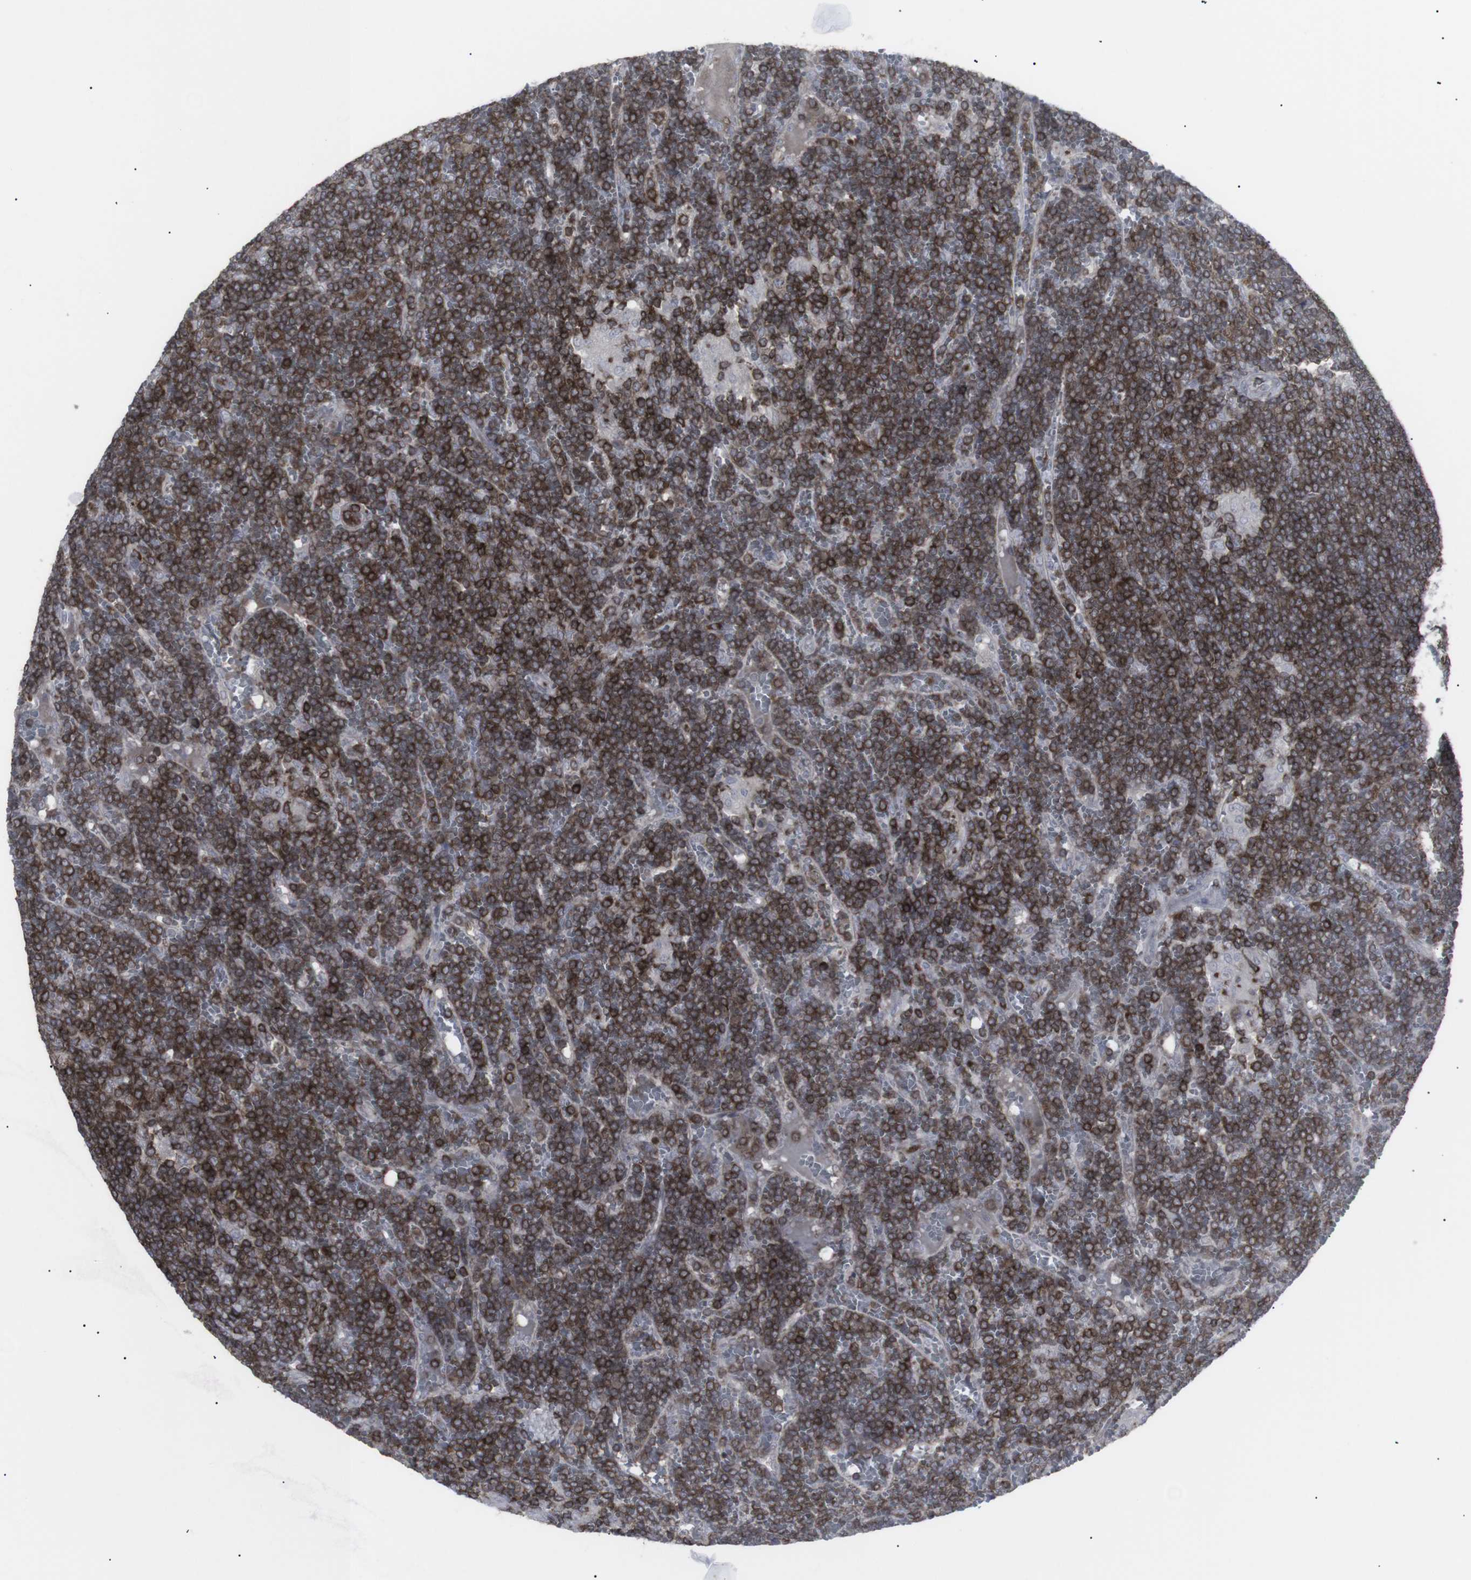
{"staining": {"intensity": "strong", "quantity": ">75%", "location": "cytoplasmic/membranous"}, "tissue": "lymphoma", "cell_type": "Tumor cells", "image_type": "cancer", "snomed": [{"axis": "morphology", "description": "Malignant lymphoma, non-Hodgkin's type, Low grade"}, {"axis": "topography", "description": "Spleen"}], "caption": "IHC histopathology image of human lymphoma stained for a protein (brown), which exhibits high levels of strong cytoplasmic/membranous expression in about >75% of tumor cells.", "gene": "APOBEC2", "patient": {"sex": "female", "age": 19}}